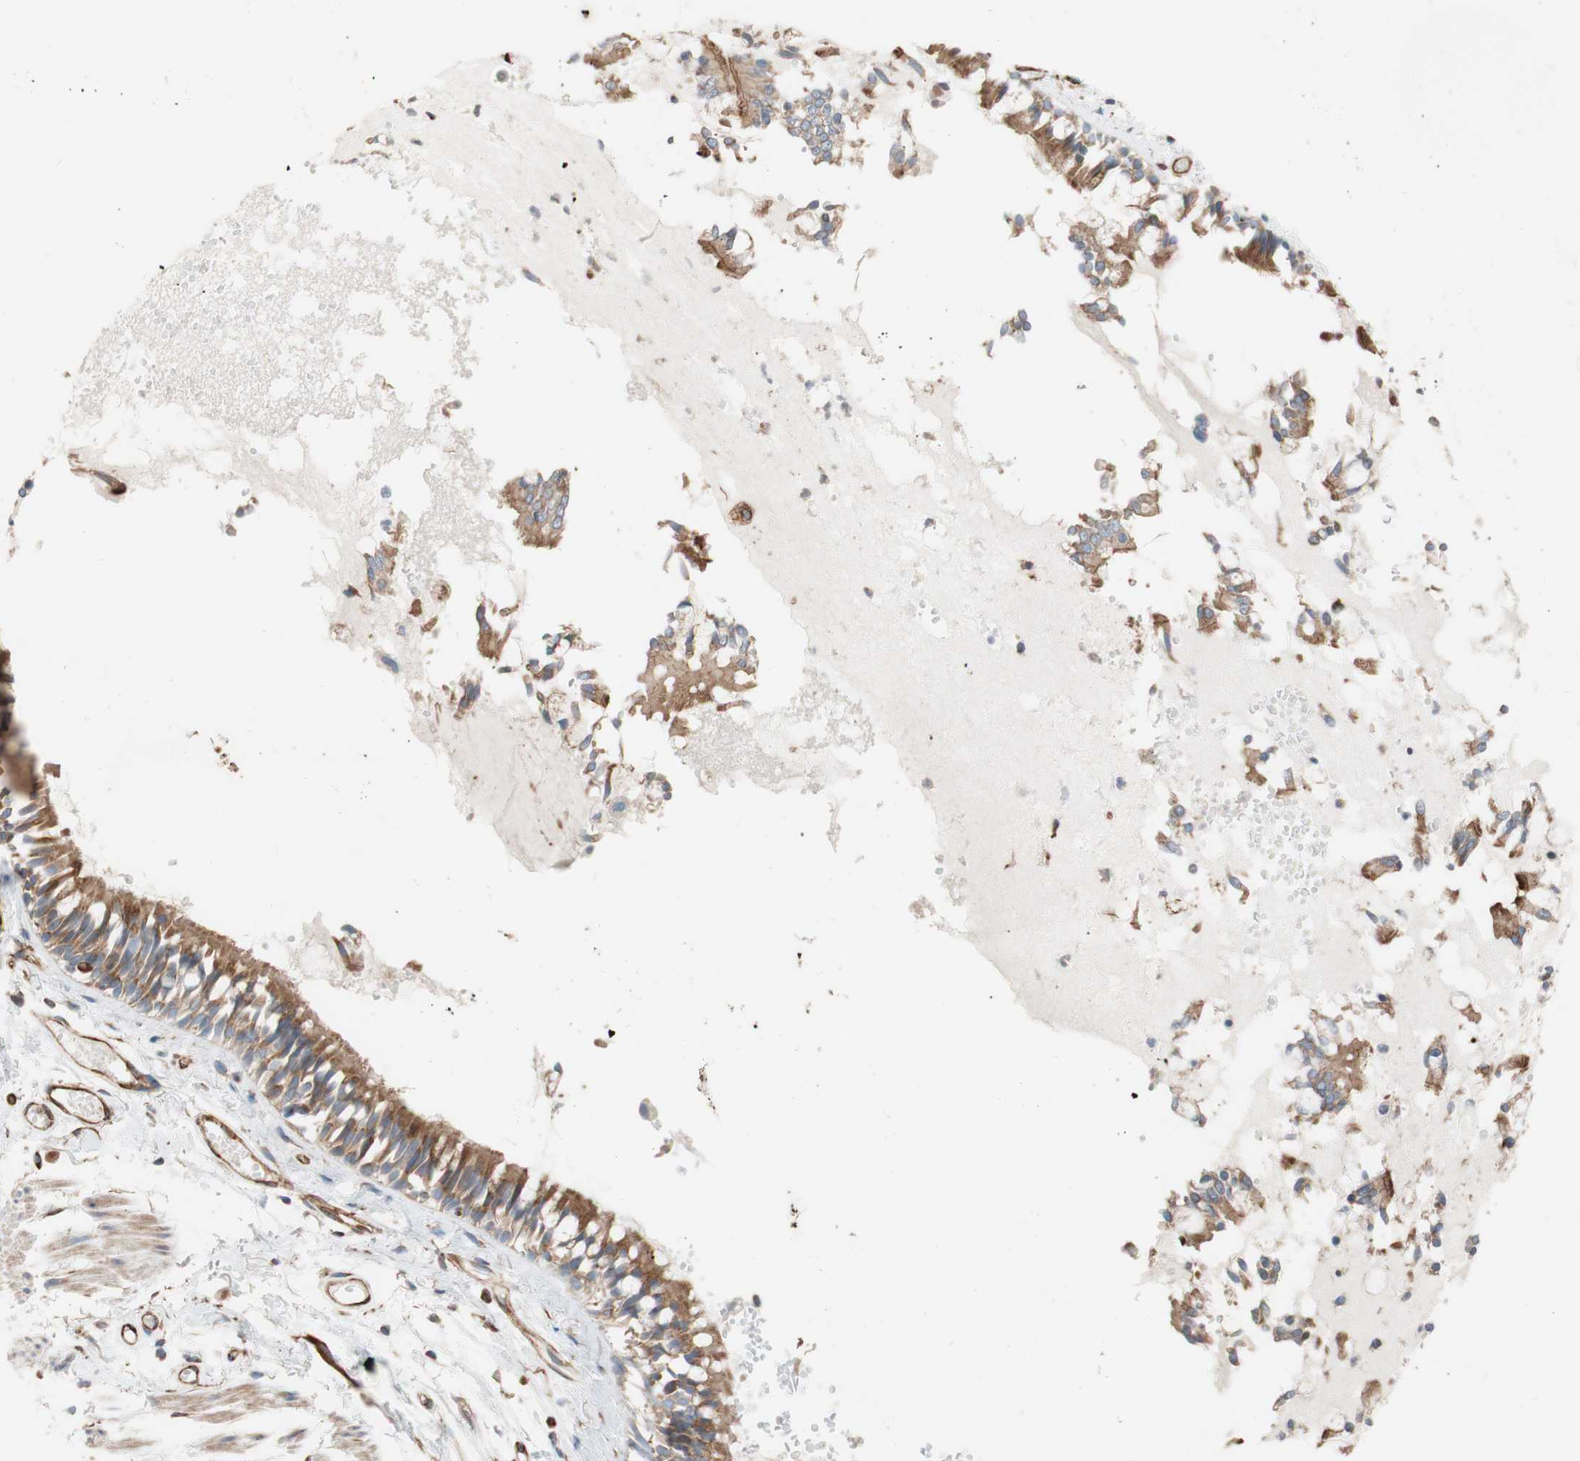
{"staining": {"intensity": "moderate", "quantity": ">75%", "location": "cytoplasmic/membranous"}, "tissue": "bronchus", "cell_type": "Respiratory epithelial cells", "image_type": "normal", "snomed": [{"axis": "morphology", "description": "Normal tissue, NOS"}, {"axis": "morphology", "description": "Inflammation, NOS"}, {"axis": "topography", "description": "Cartilage tissue"}, {"axis": "topography", "description": "Lung"}], "caption": "DAB (3,3'-diaminobenzidine) immunohistochemical staining of unremarkable human bronchus reveals moderate cytoplasmic/membranous protein positivity in approximately >75% of respiratory epithelial cells.", "gene": "C1orf43", "patient": {"sex": "male", "age": 71}}